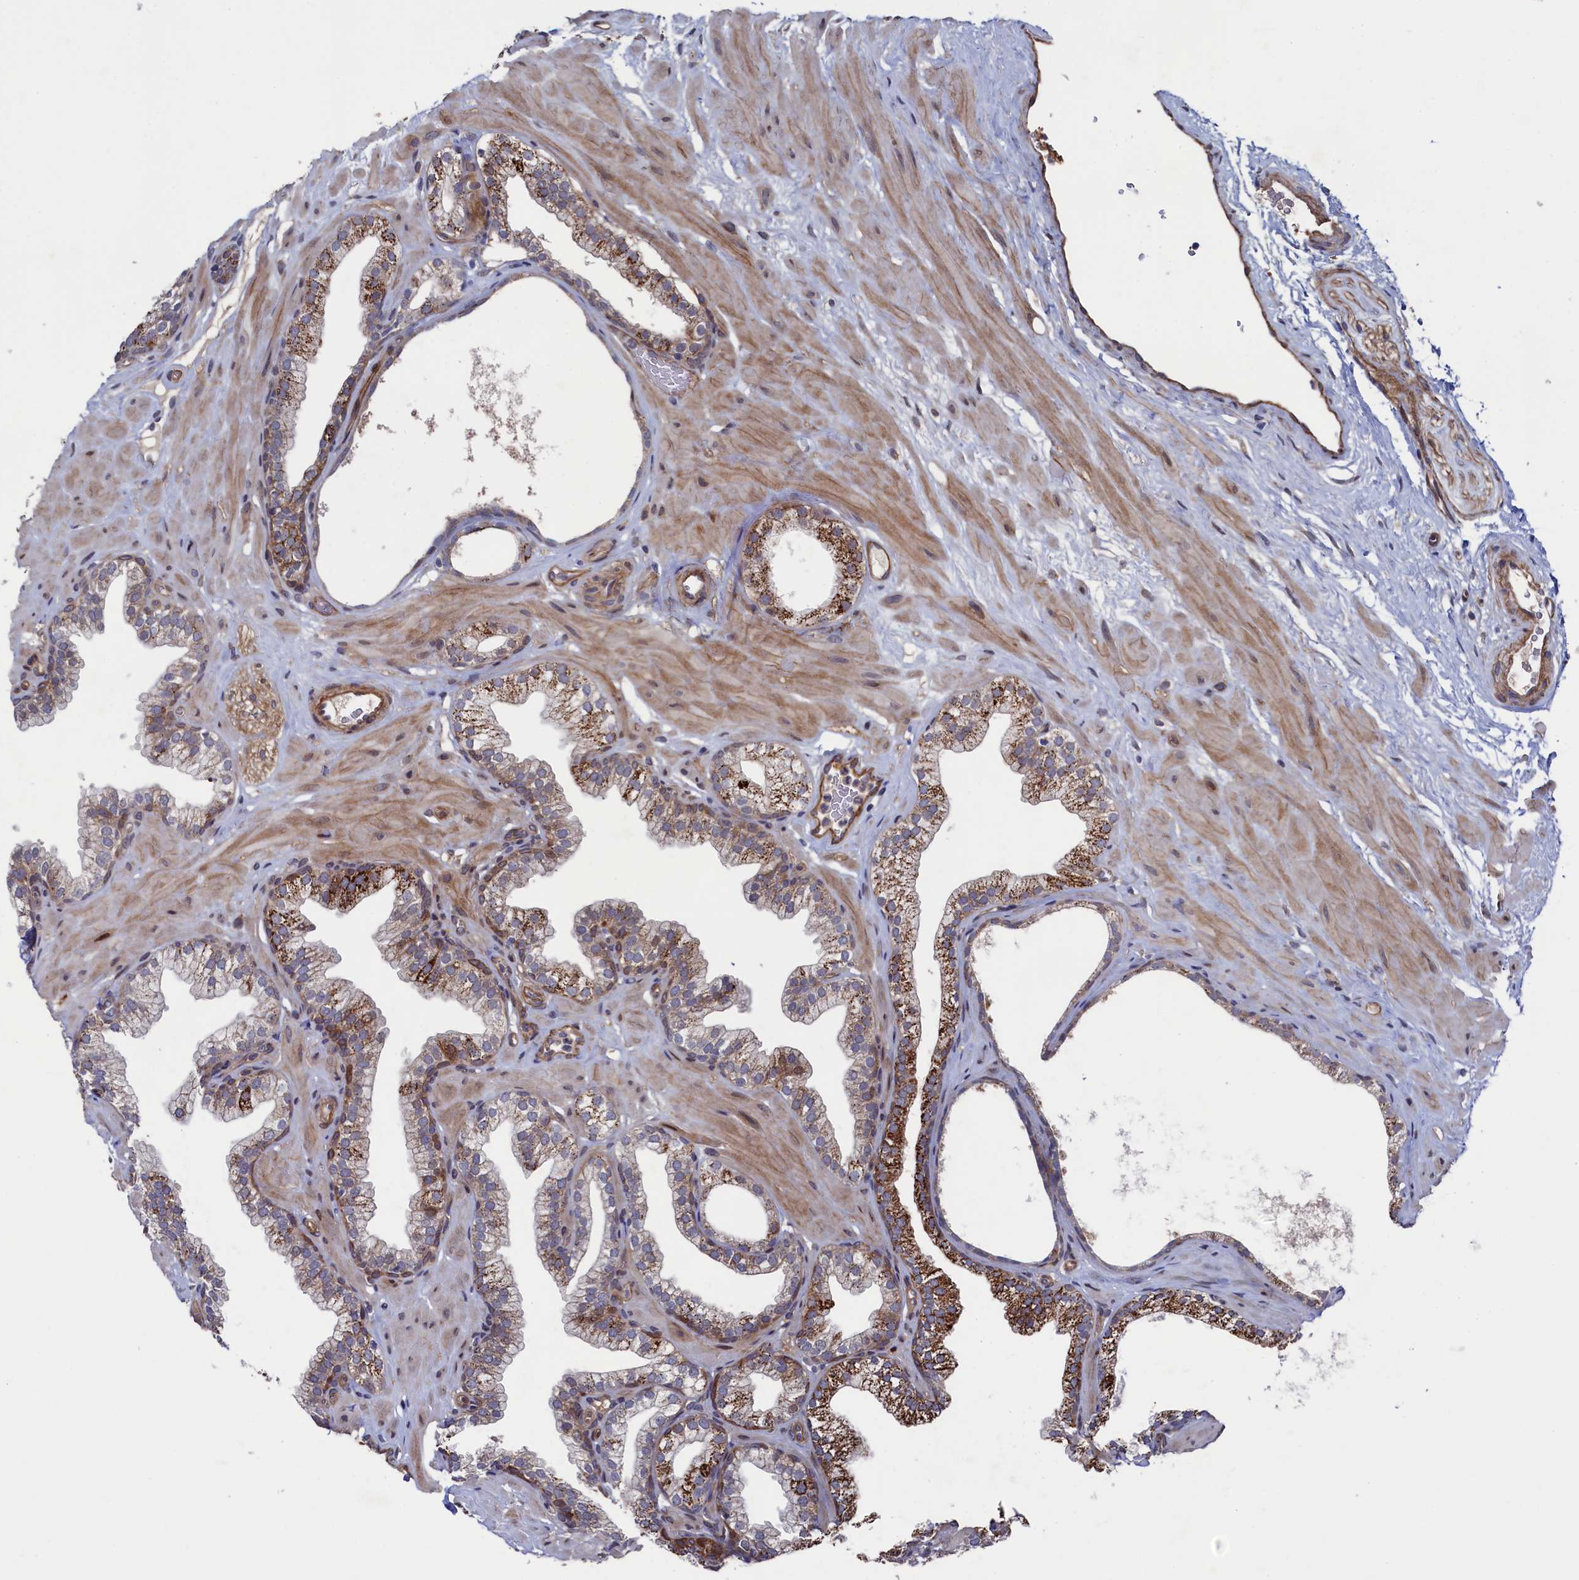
{"staining": {"intensity": "strong", "quantity": "25%-75%", "location": "cytoplasmic/membranous"}, "tissue": "prostate", "cell_type": "Glandular cells", "image_type": "normal", "snomed": [{"axis": "morphology", "description": "Normal tissue, NOS"}, {"axis": "morphology", "description": "Urothelial carcinoma, Low grade"}, {"axis": "topography", "description": "Urinary bladder"}, {"axis": "topography", "description": "Prostate"}], "caption": "Immunohistochemistry image of benign prostate: prostate stained using immunohistochemistry (IHC) reveals high levels of strong protein expression localized specifically in the cytoplasmic/membranous of glandular cells, appearing as a cytoplasmic/membranous brown color.", "gene": "ZNF891", "patient": {"sex": "male", "age": 60}}